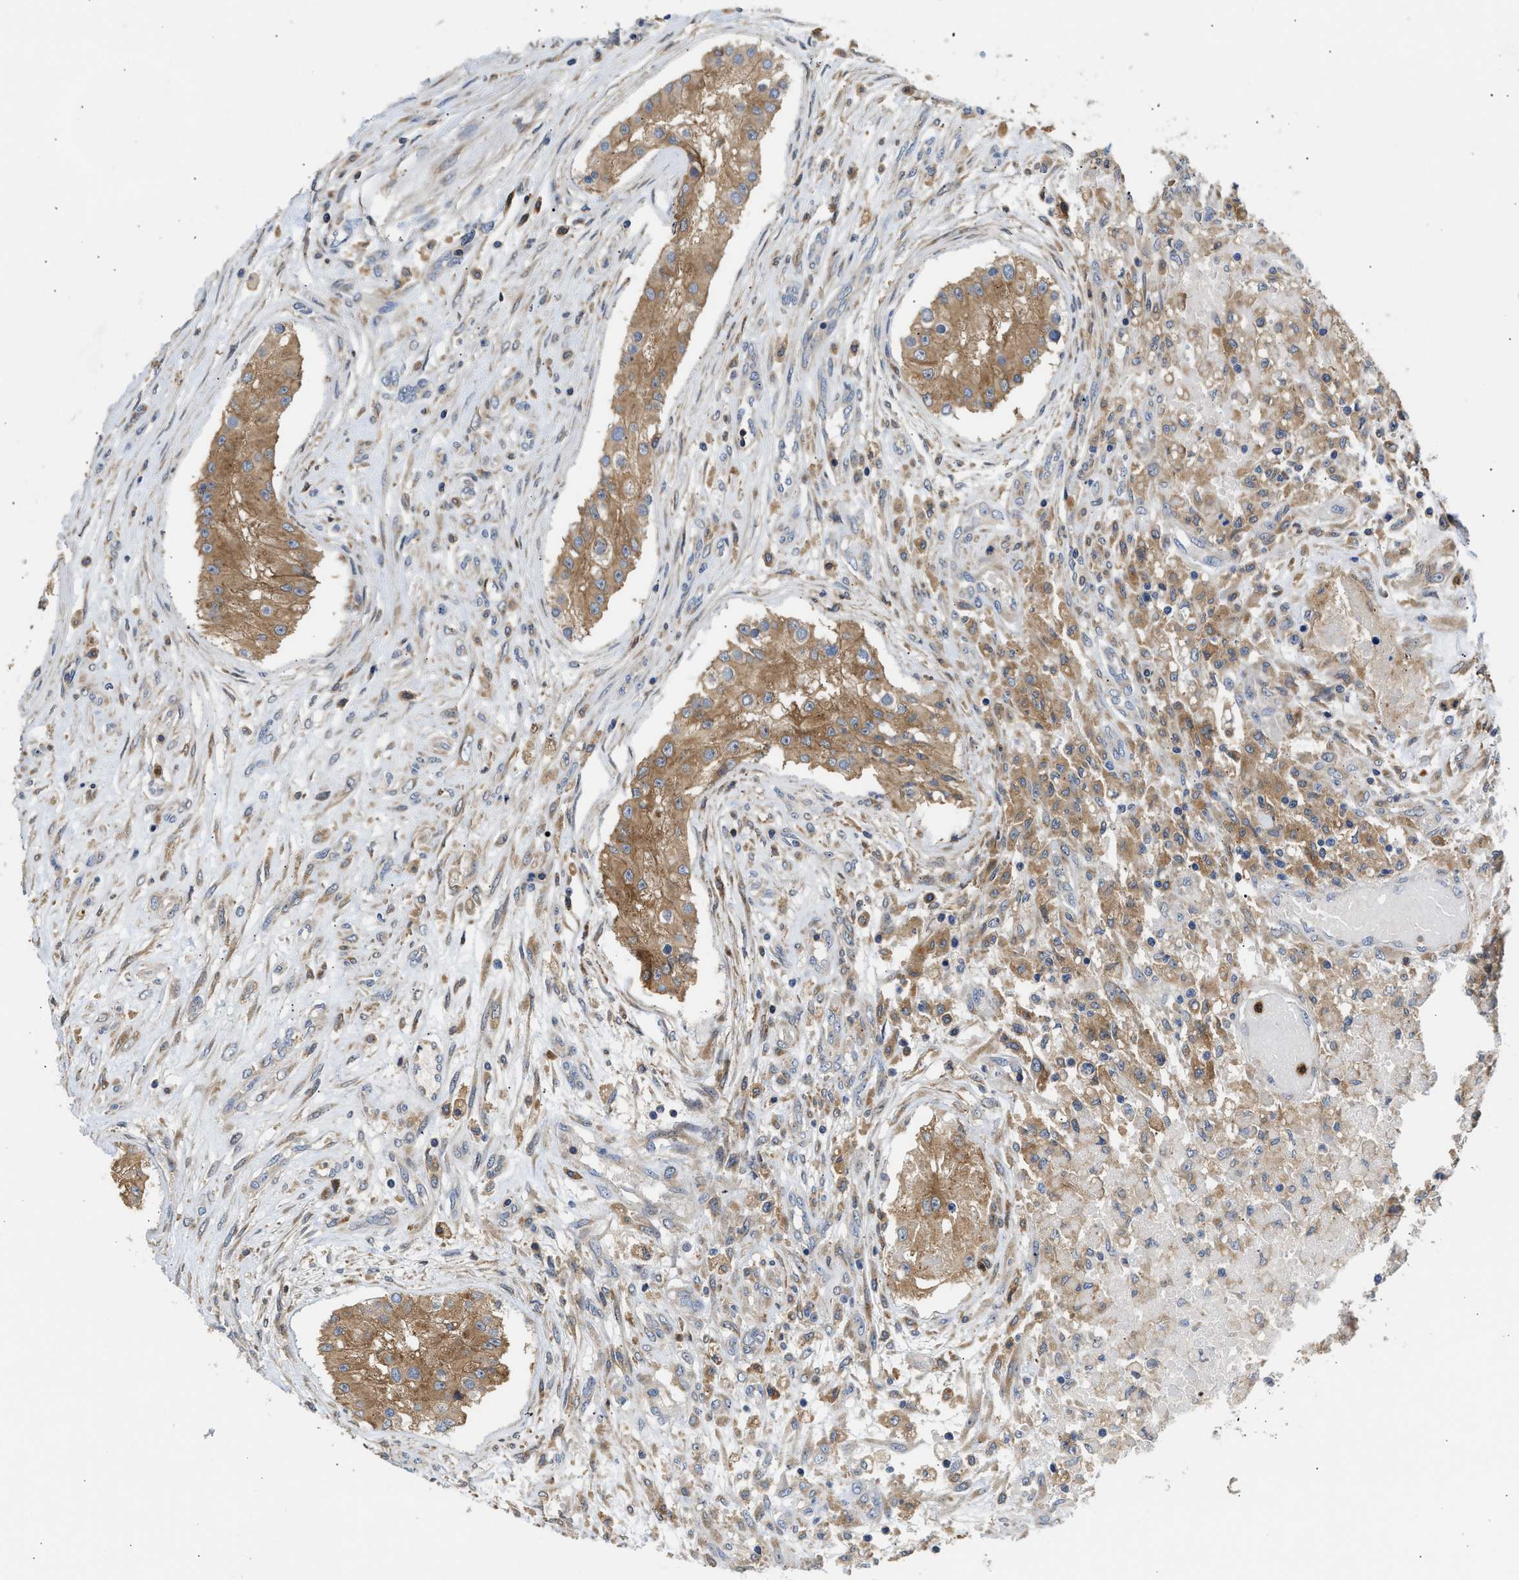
{"staining": {"intensity": "moderate", "quantity": ">75%", "location": "cytoplasmic/membranous"}, "tissue": "testis cancer", "cell_type": "Tumor cells", "image_type": "cancer", "snomed": [{"axis": "morphology", "description": "Carcinoma, Embryonal, NOS"}, {"axis": "topography", "description": "Testis"}], "caption": "This is a micrograph of immunohistochemistry staining of testis cancer, which shows moderate staining in the cytoplasmic/membranous of tumor cells.", "gene": "RAB31", "patient": {"sex": "male", "age": 25}}